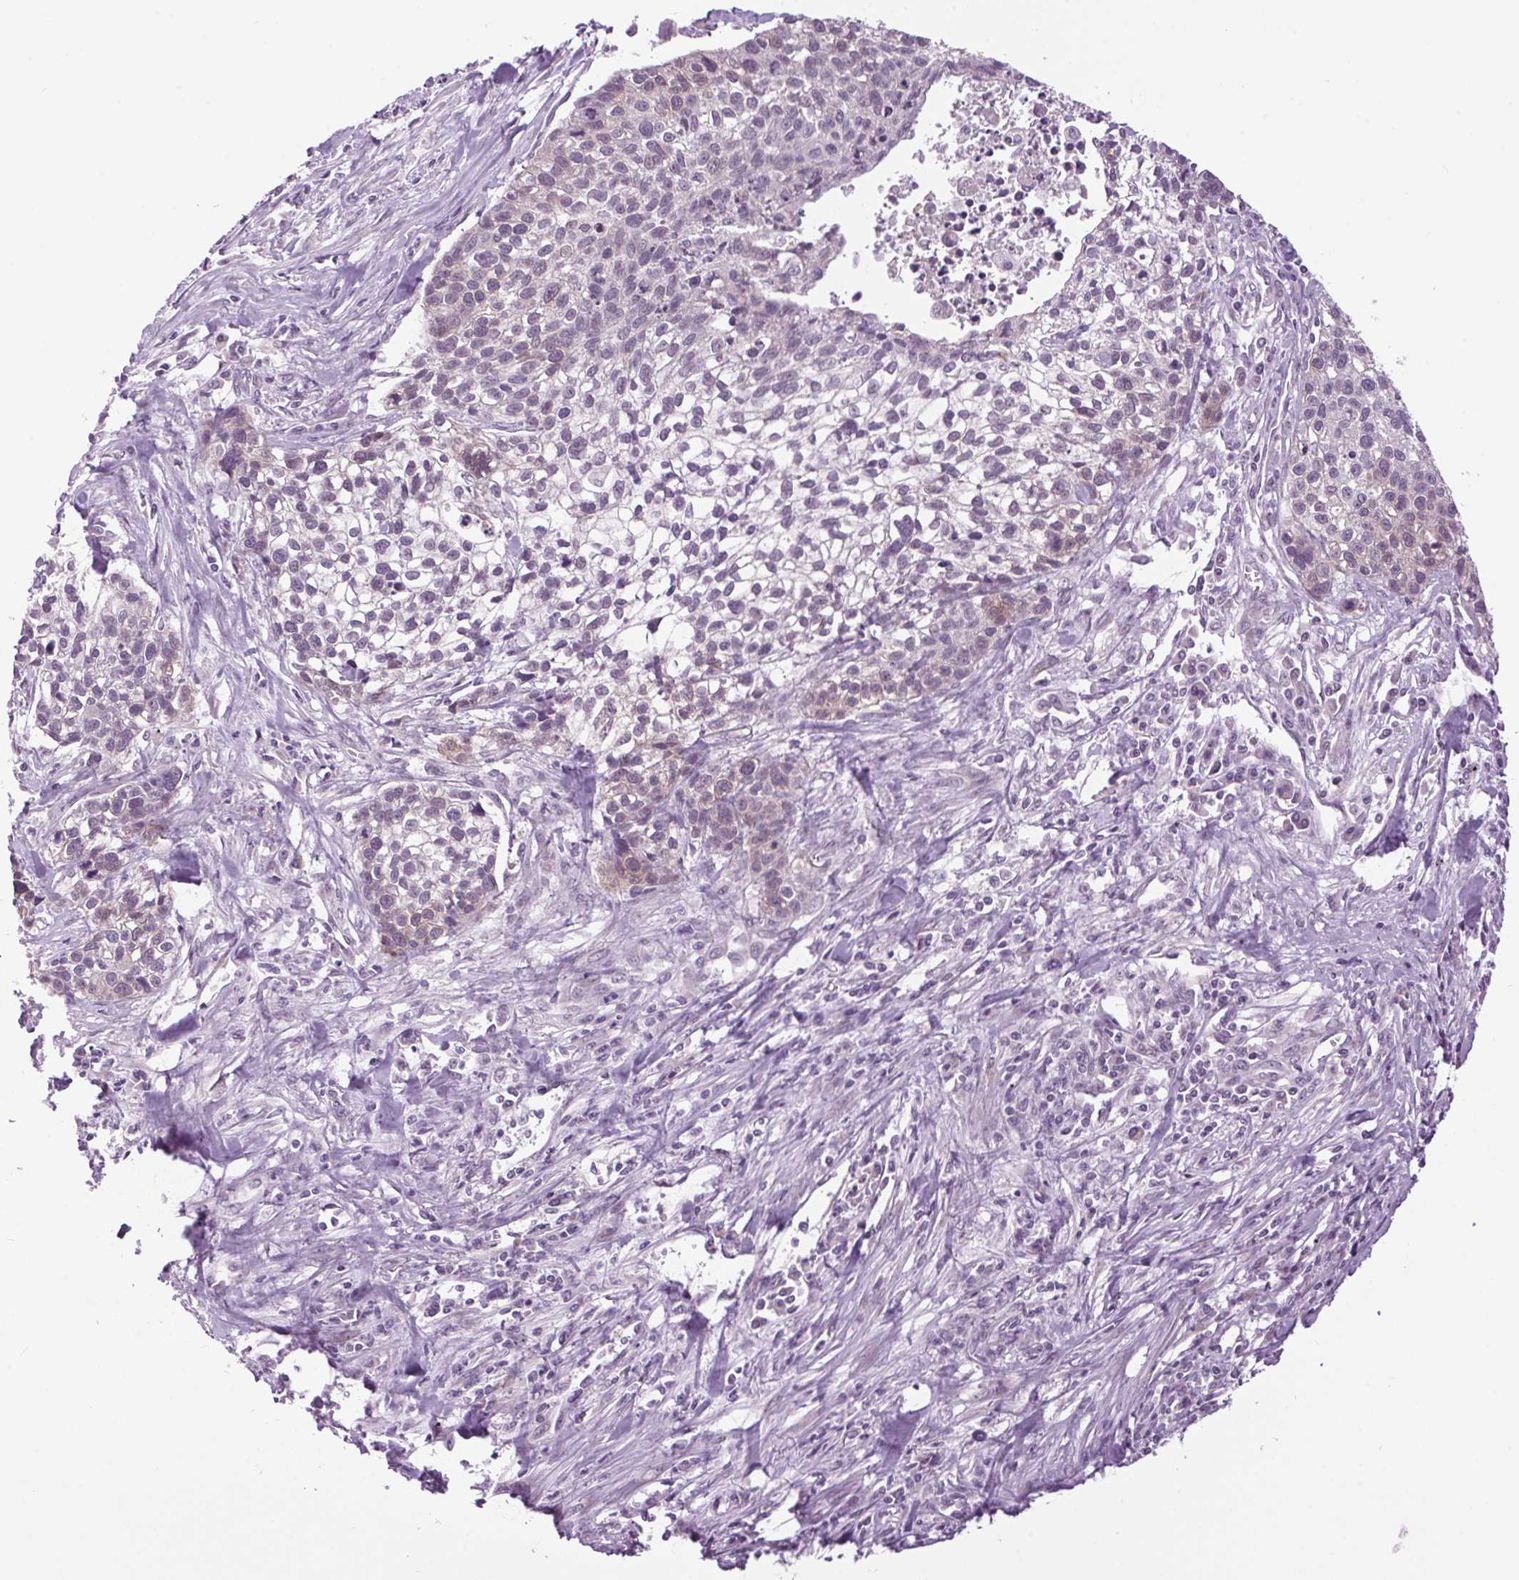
{"staining": {"intensity": "negative", "quantity": "none", "location": "none"}, "tissue": "lung cancer", "cell_type": "Tumor cells", "image_type": "cancer", "snomed": [{"axis": "morphology", "description": "Squamous cell carcinoma, NOS"}, {"axis": "topography", "description": "Lung"}], "caption": "DAB (3,3'-diaminobenzidine) immunohistochemical staining of human lung squamous cell carcinoma shows no significant expression in tumor cells.", "gene": "SMIM13", "patient": {"sex": "male", "age": 74}}